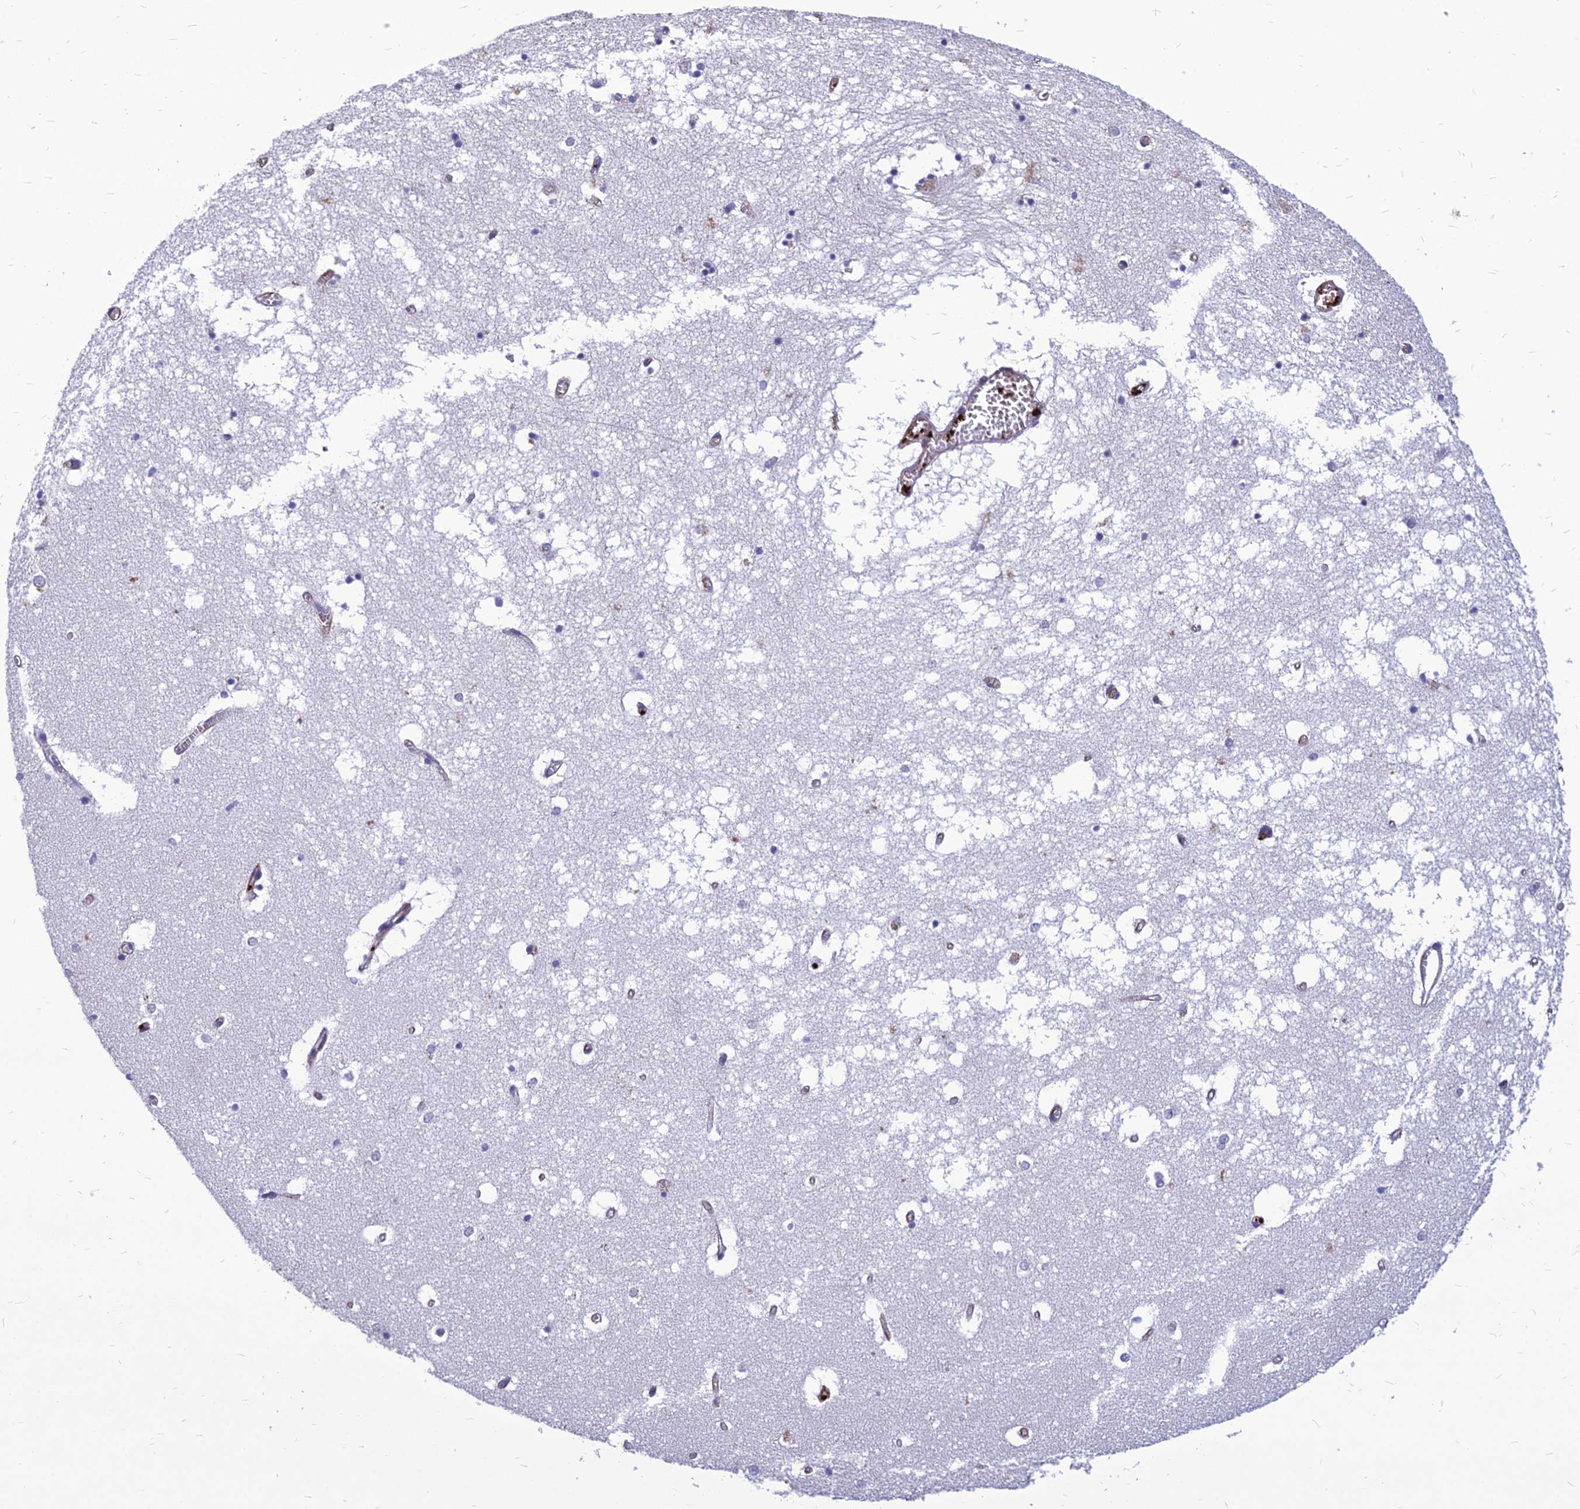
{"staining": {"intensity": "negative", "quantity": "none", "location": "none"}, "tissue": "hippocampus", "cell_type": "Glial cells", "image_type": "normal", "snomed": [{"axis": "morphology", "description": "Normal tissue, NOS"}, {"axis": "topography", "description": "Hippocampus"}], "caption": "This is an immunohistochemistry photomicrograph of normal human hippocampus. There is no staining in glial cells.", "gene": "PSMD11", "patient": {"sex": "male", "age": 70}}